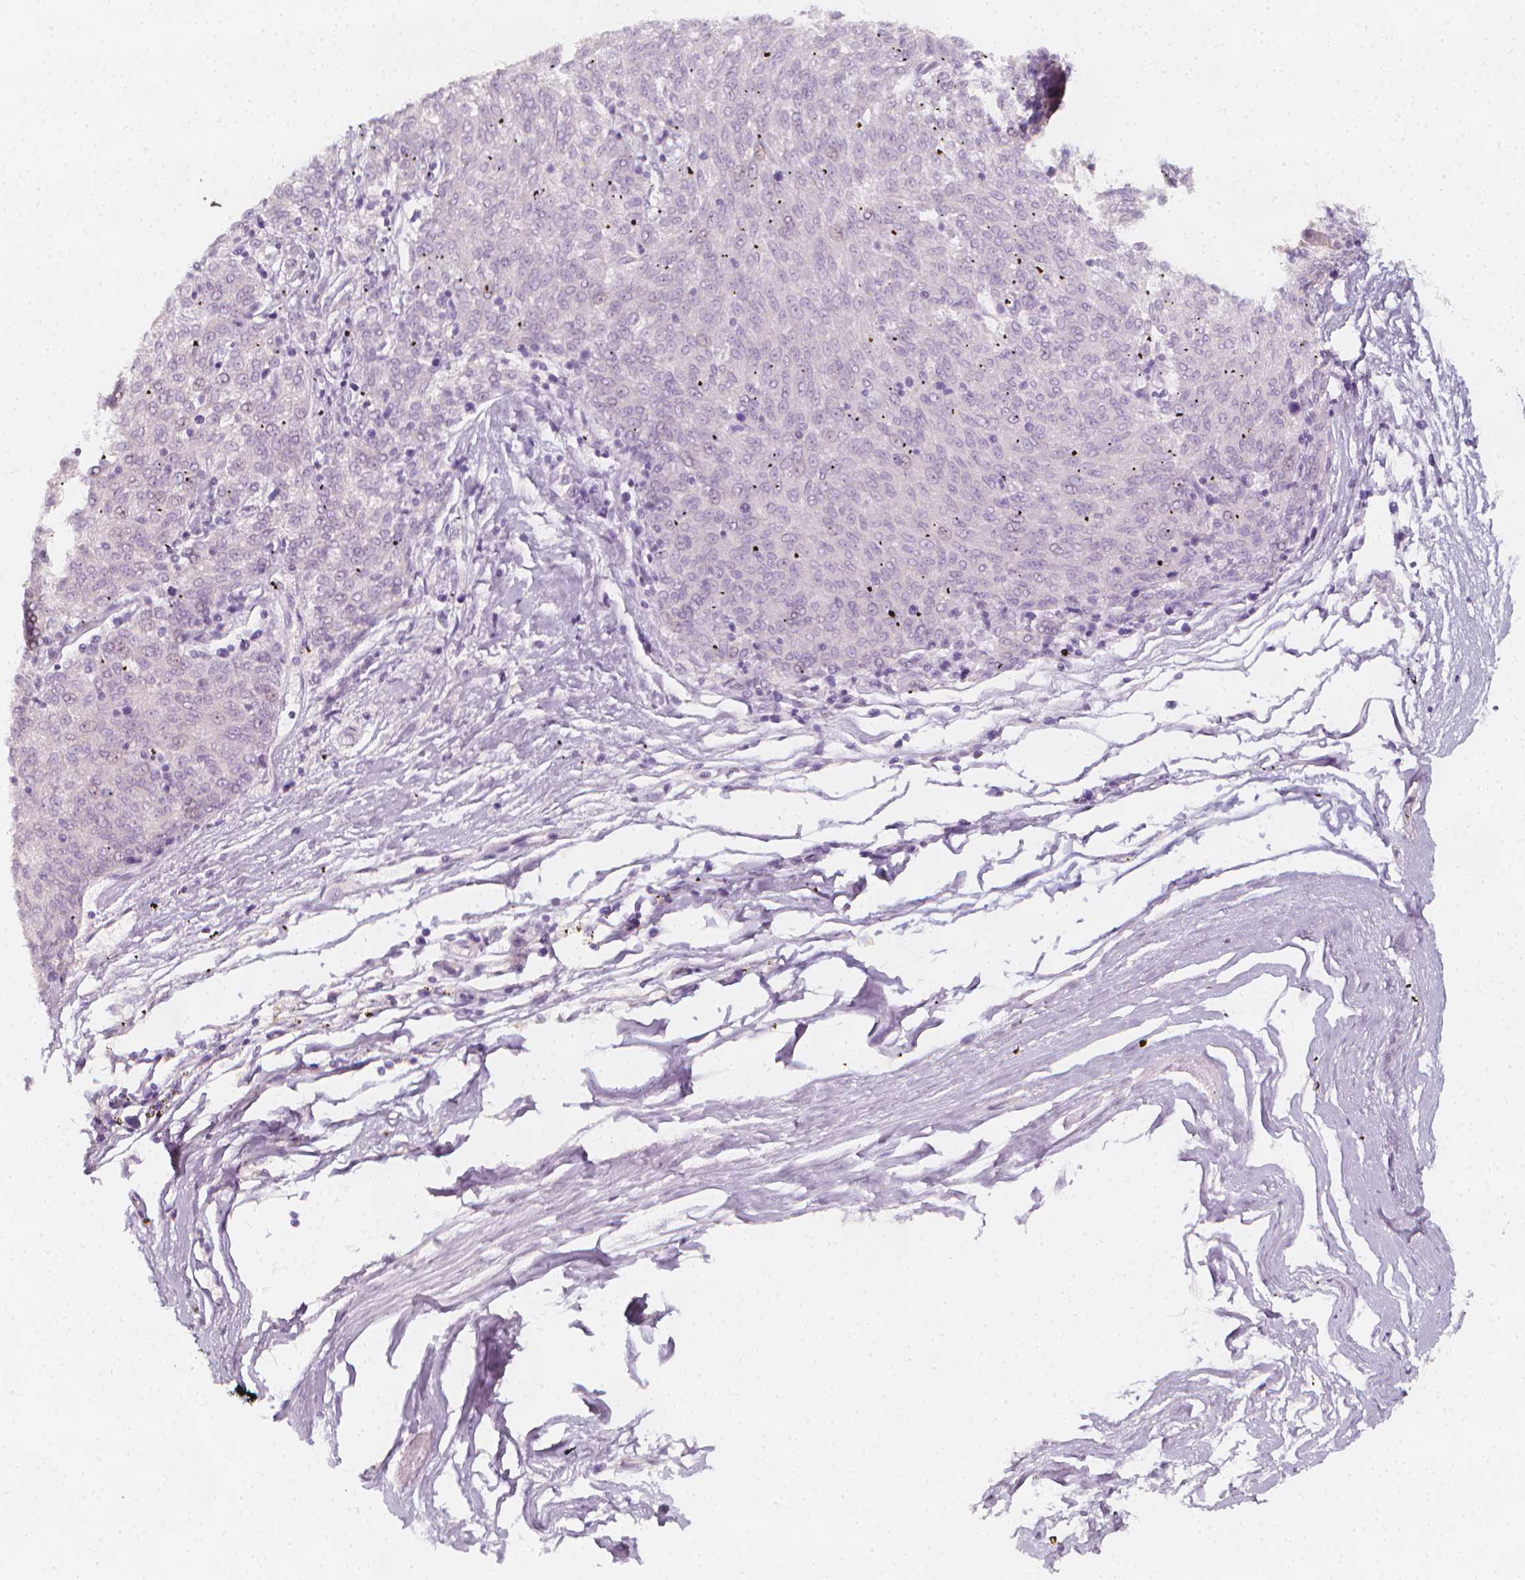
{"staining": {"intensity": "negative", "quantity": "none", "location": "none"}, "tissue": "melanoma", "cell_type": "Tumor cells", "image_type": "cancer", "snomed": [{"axis": "morphology", "description": "Malignant melanoma, NOS"}, {"axis": "topography", "description": "Skin"}], "caption": "There is no significant positivity in tumor cells of malignant melanoma.", "gene": "RBFOX1", "patient": {"sex": "female", "age": 72}}